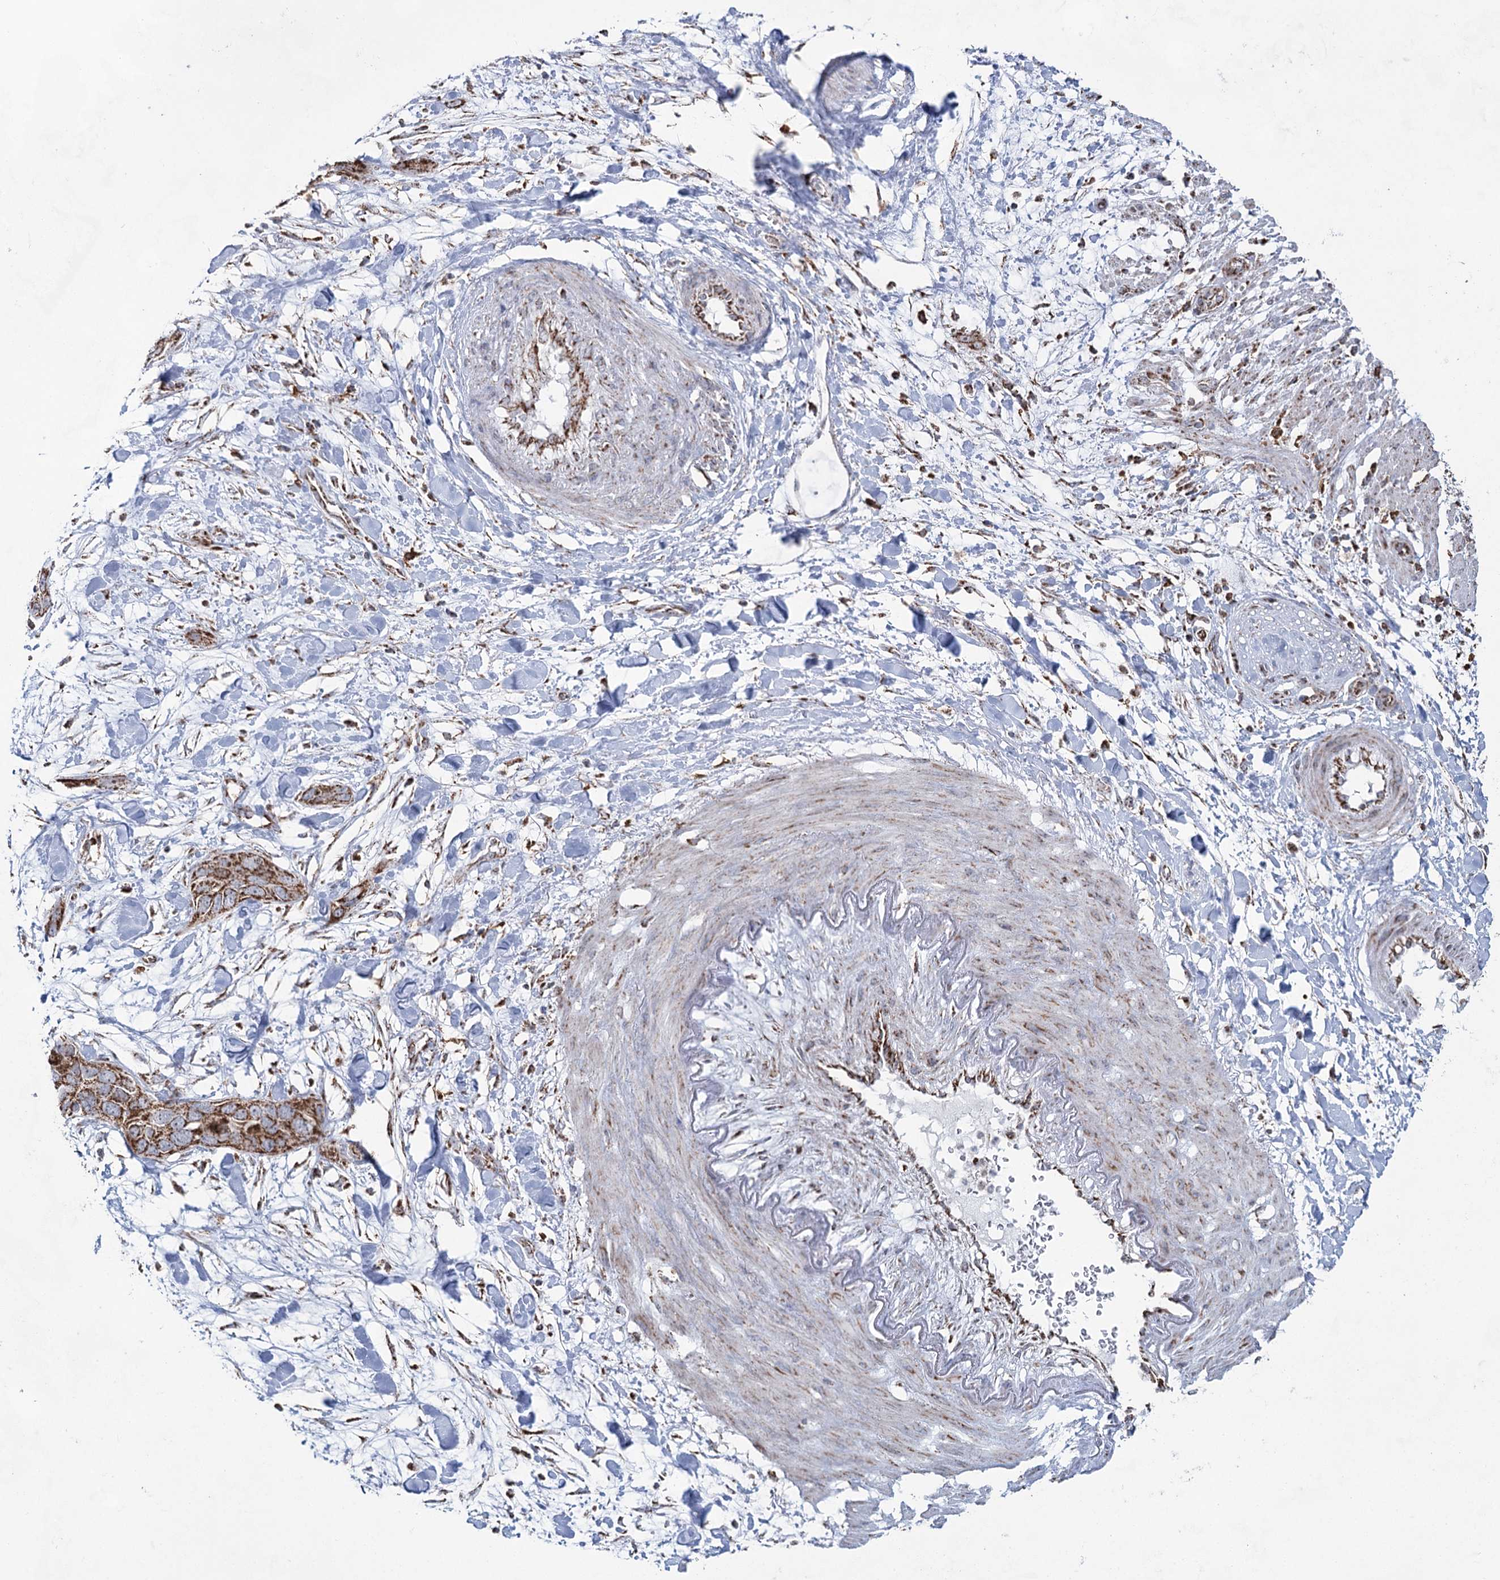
{"staining": {"intensity": "moderate", "quantity": ">75%", "location": "cytoplasmic/membranous"}, "tissue": "pancreatic cancer", "cell_type": "Tumor cells", "image_type": "cancer", "snomed": [{"axis": "morphology", "description": "Adenocarcinoma, NOS"}, {"axis": "topography", "description": "Pancreas"}], "caption": "A histopathology image of human pancreatic cancer stained for a protein demonstrates moderate cytoplasmic/membranous brown staining in tumor cells.", "gene": "CWF19L1", "patient": {"sex": "female", "age": 60}}